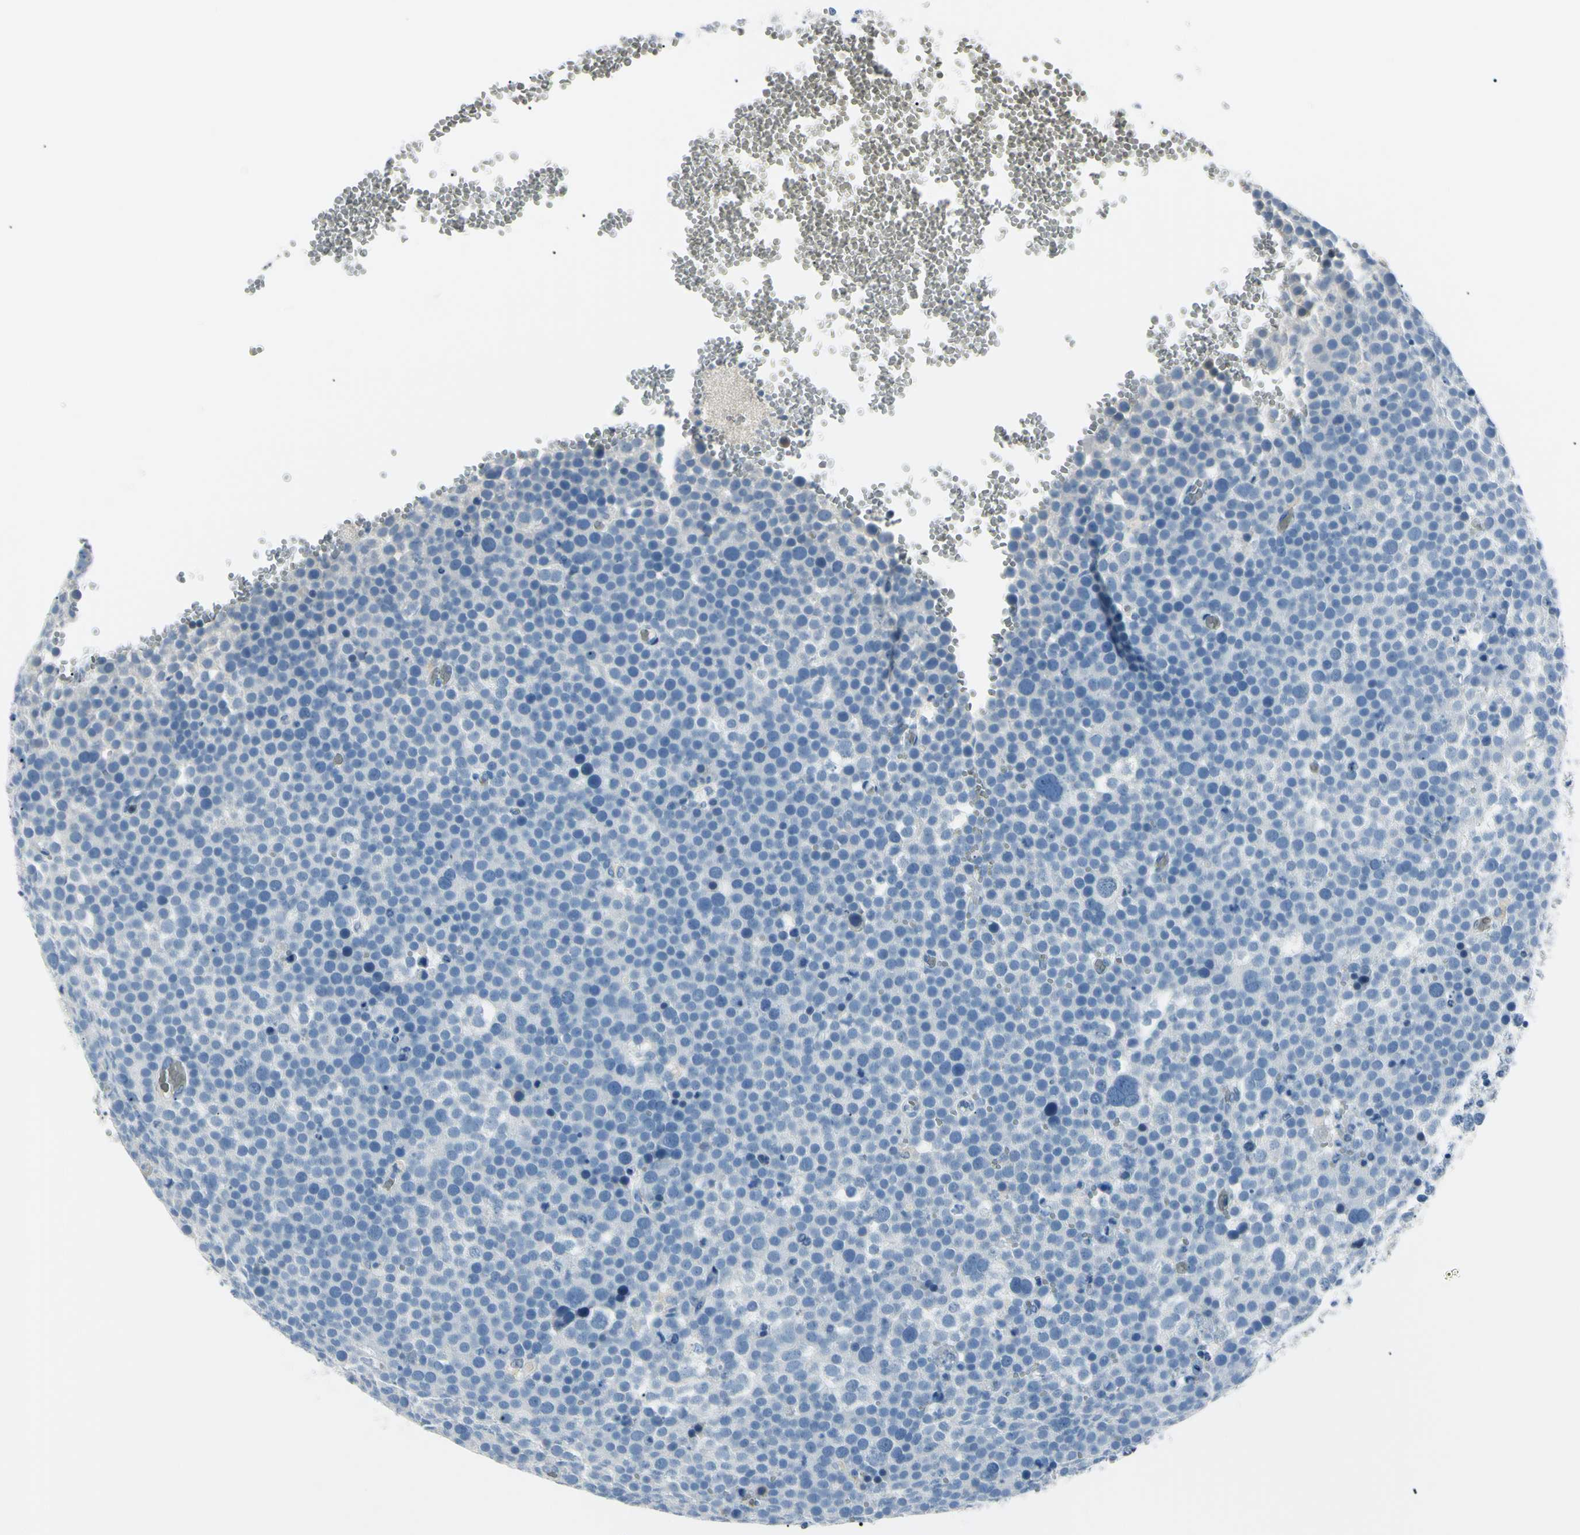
{"staining": {"intensity": "negative", "quantity": "none", "location": "none"}, "tissue": "testis cancer", "cell_type": "Tumor cells", "image_type": "cancer", "snomed": [{"axis": "morphology", "description": "Seminoma, NOS"}, {"axis": "topography", "description": "Testis"}], "caption": "High power microscopy photomicrograph of an immunohistochemistry (IHC) histopathology image of seminoma (testis), revealing no significant expression in tumor cells.", "gene": "CA2", "patient": {"sex": "male", "age": 71}}